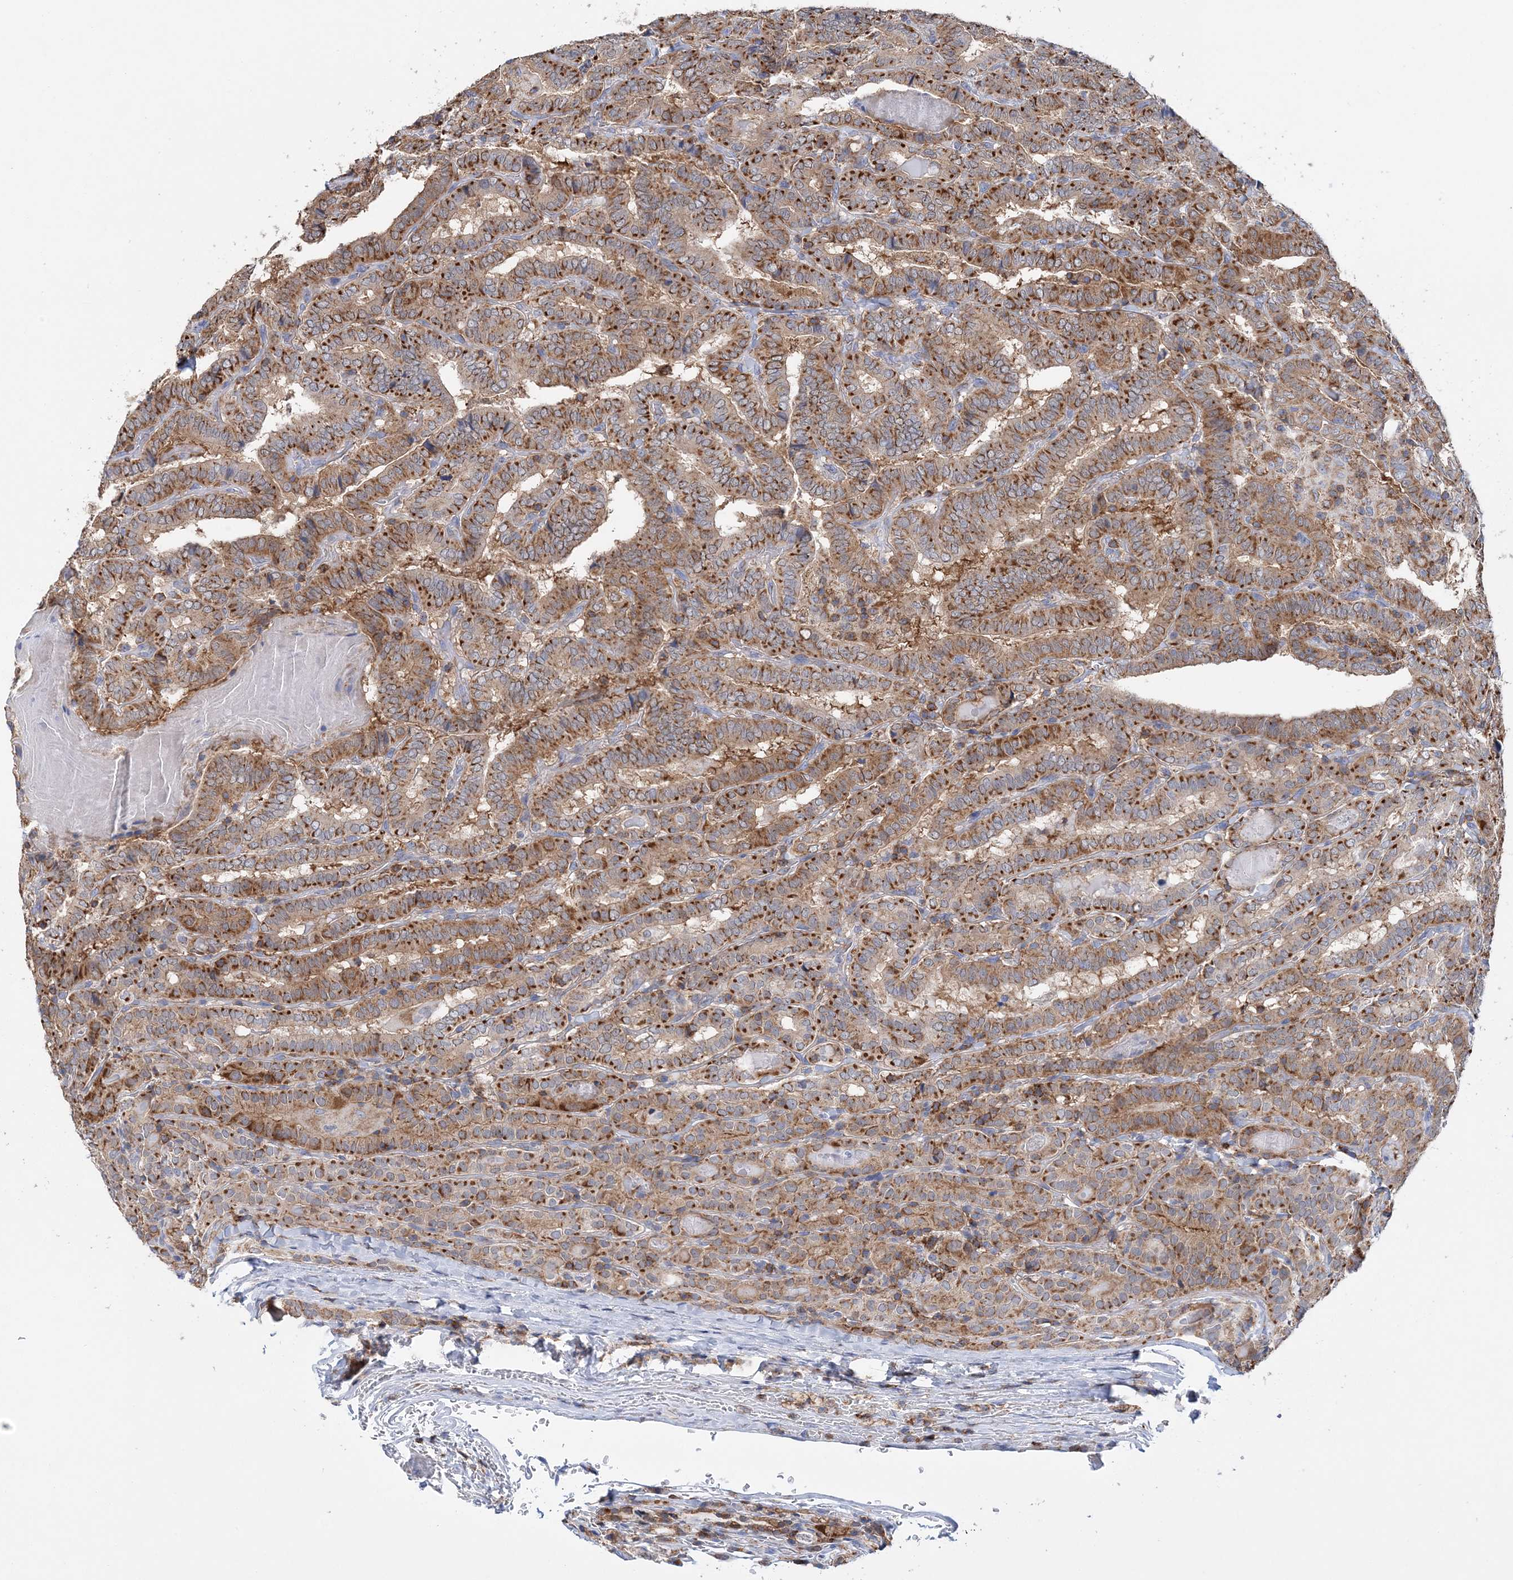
{"staining": {"intensity": "moderate", "quantity": ">75%", "location": "cytoplasmic/membranous"}, "tissue": "thyroid cancer", "cell_type": "Tumor cells", "image_type": "cancer", "snomed": [{"axis": "morphology", "description": "Papillary adenocarcinoma, NOS"}, {"axis": "topography", "description": "Thyroid gland"}], "caption": "Immunohistochemistry (IHC) of human papillary adenocarcinoma (thyroid) displays medium levels of moderate cytoplasmic/membranous staining in approximately >75% of tumor cells. The staining was performed using DAB to visualize the protein expression in brown, while the nuclei were stained in blue with hematoxylin (Magnification: 20x).", "gene": "TTC32", "patient": {"sex": "female", "age": 72}}